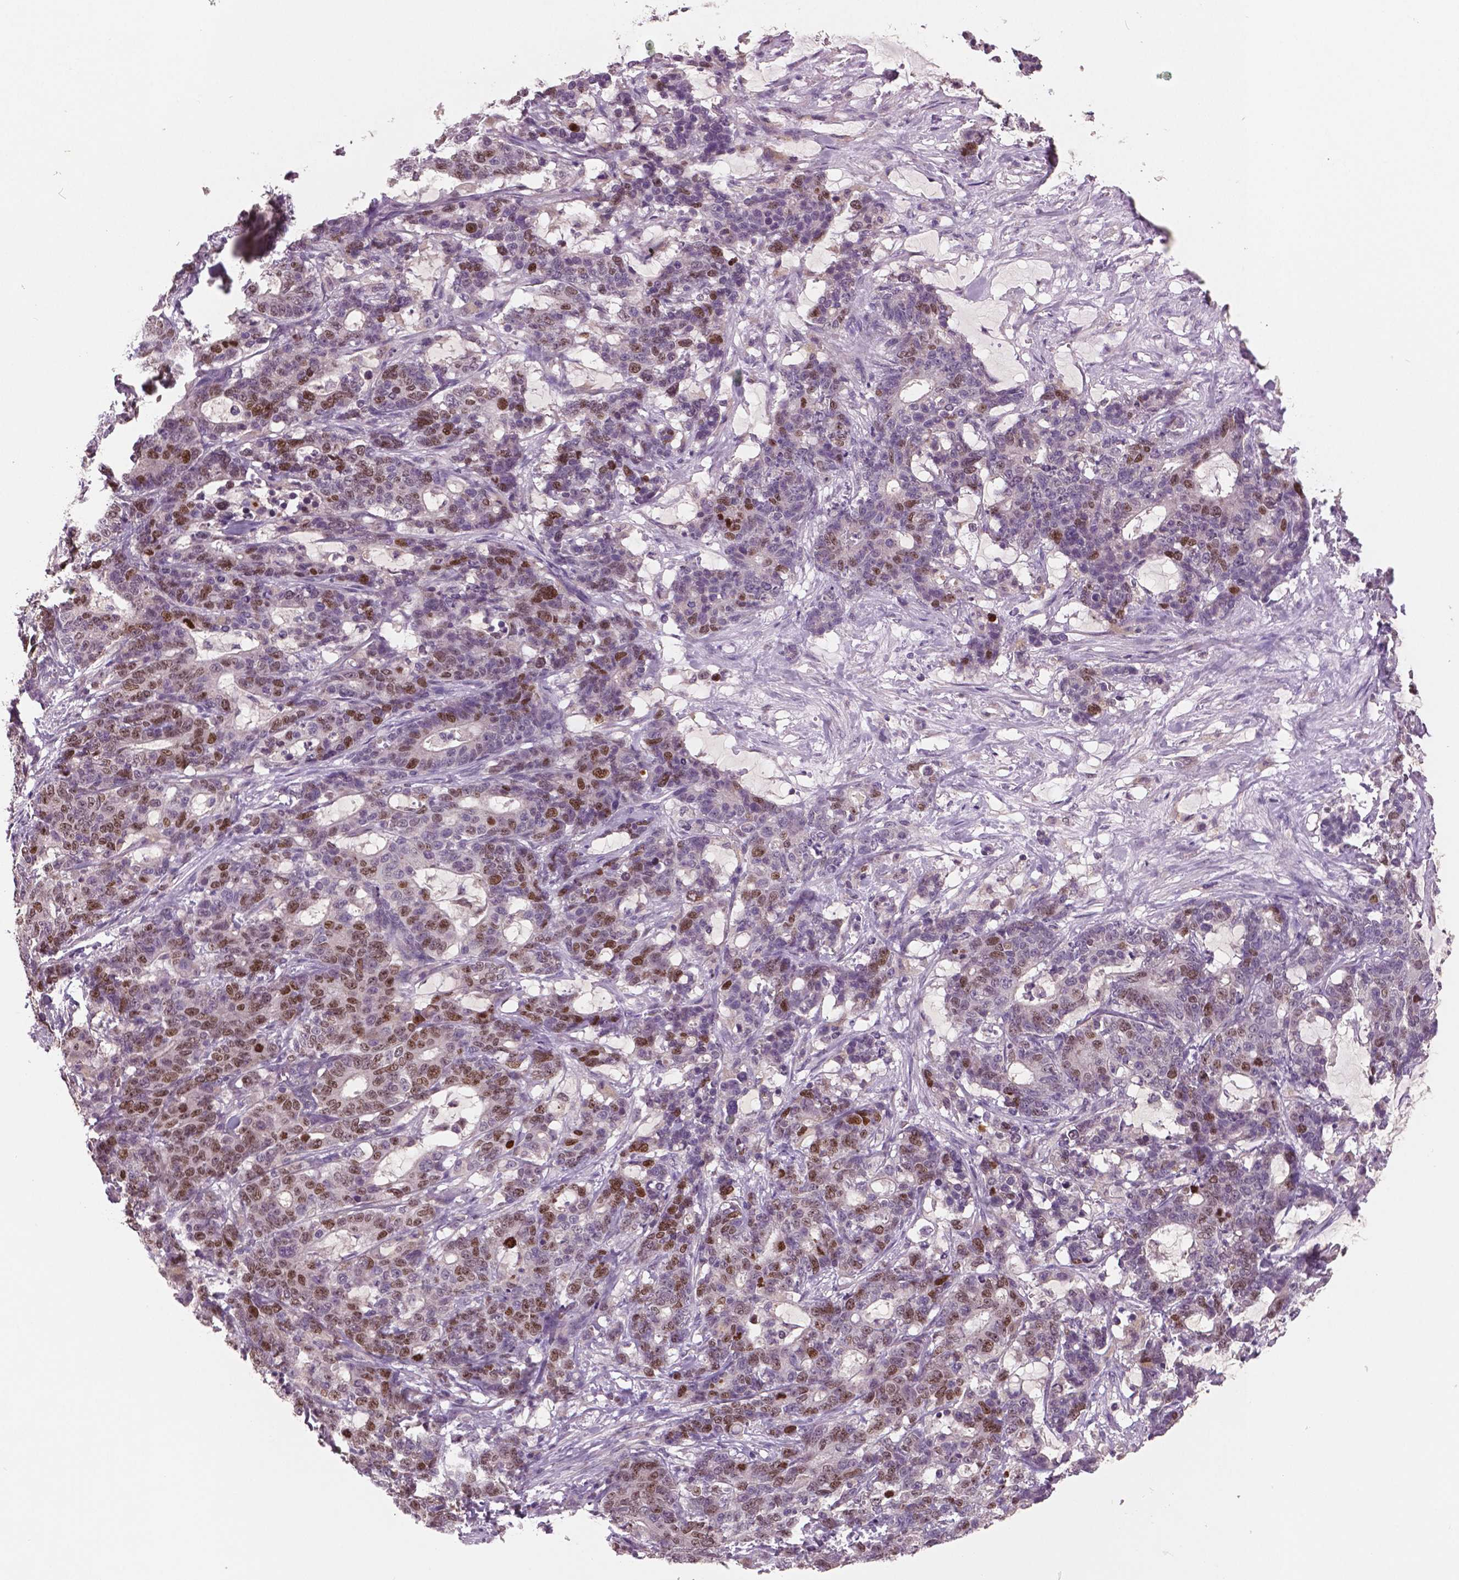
{"staining": {"intensity": "moderate", "quantity": "25%-75%", "location": "nuclear"}, "tissue": "stomach cancer", "cell_type": "Tumor cells", "image_type": "cancer", "snomed": [{"axis": "morphology", "description": "Normal tissue, NOS"}, {"axis": "morphology", "description": "Adenocarcinoma, NOS"}, {"axis": "topography", "description": "Stomach"}], "caption": "The histopathology image reveals immunohistochemical staining of stomach cancer (adenocarcinoma). There is moderate nuclear staining is seen in approximately 25%-75% of tumor cells.", "gene": "MKI67", "patient": {"sex": "female", "age": 64}}